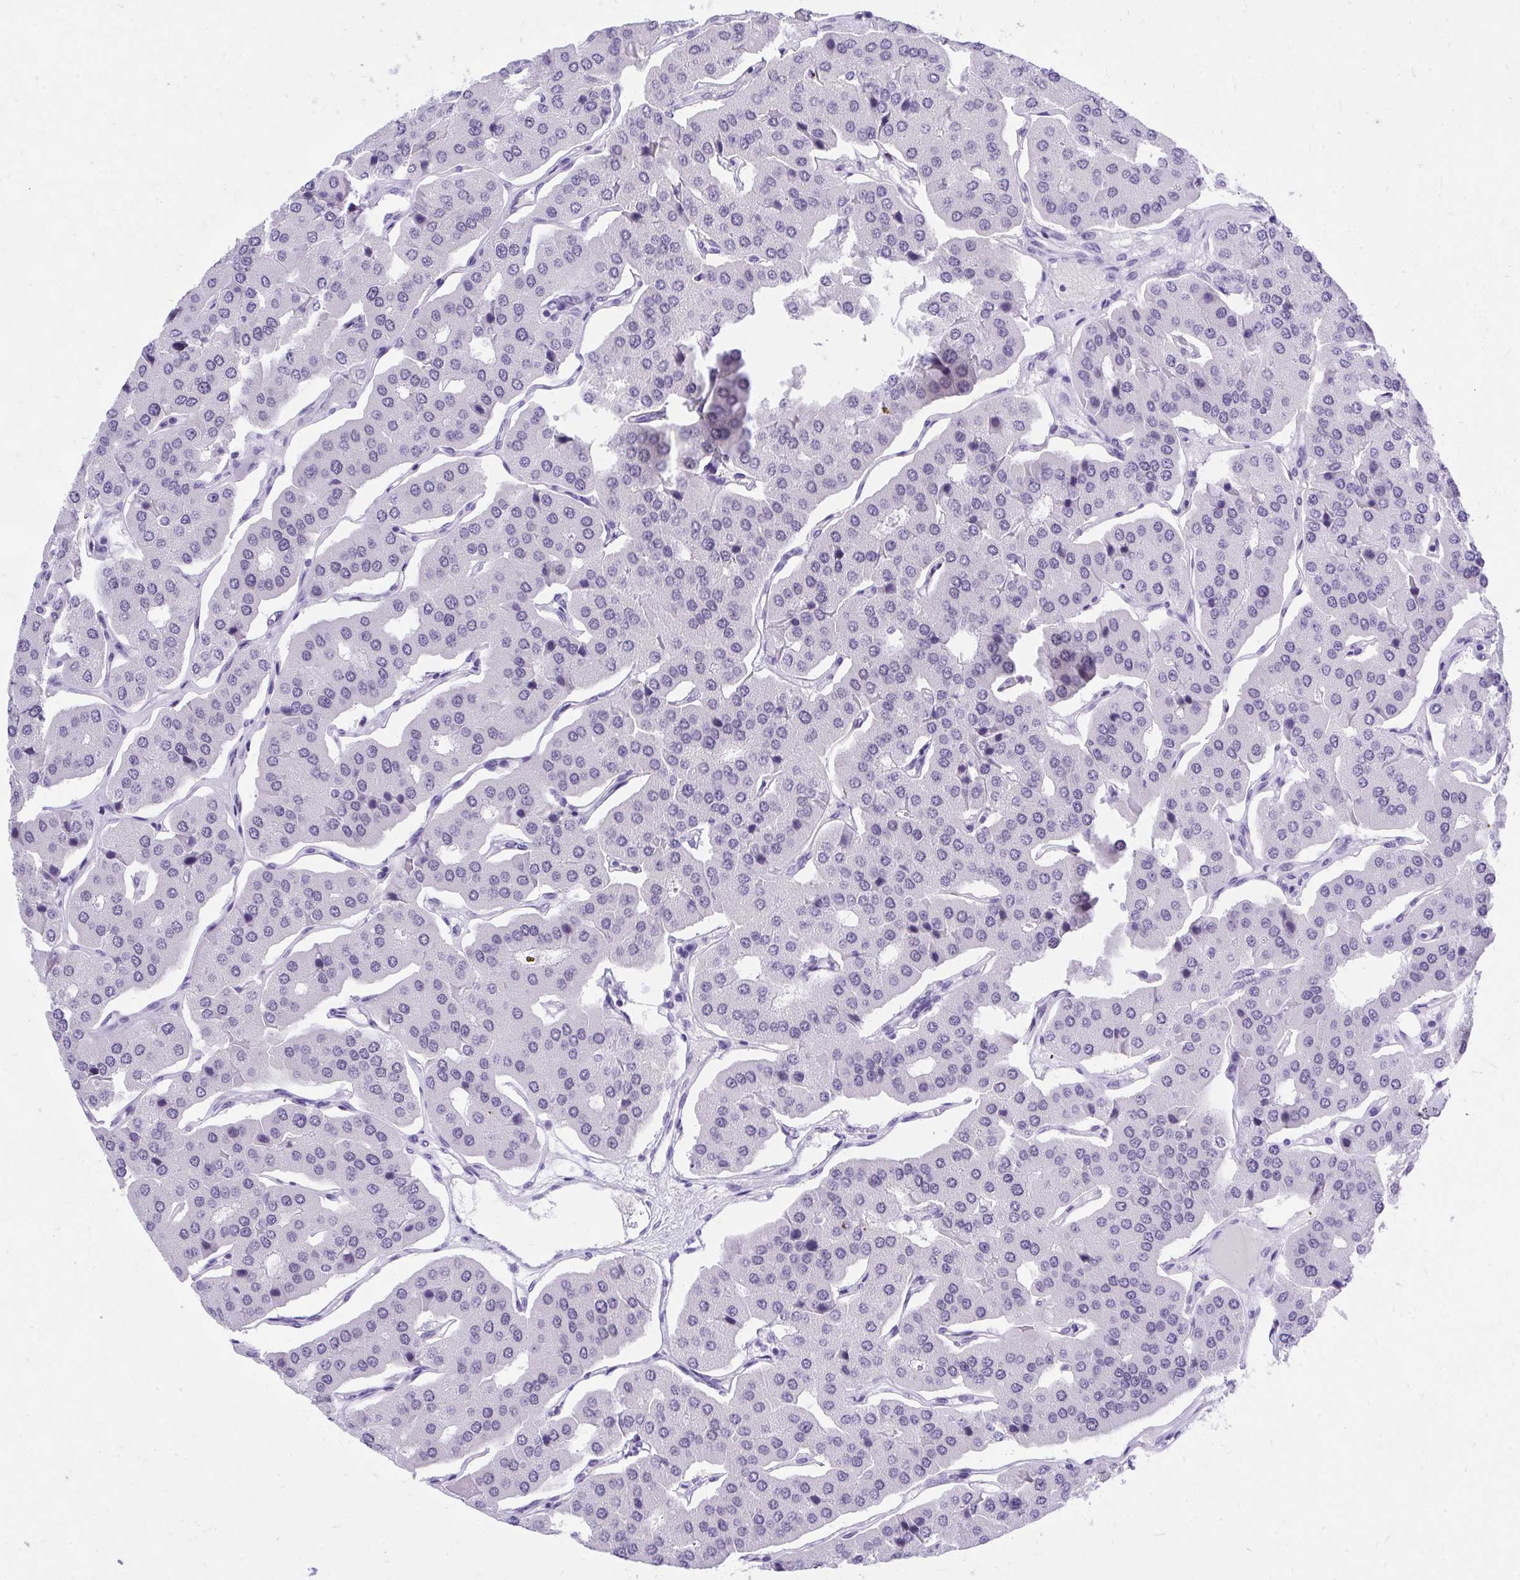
{"staining": {"intensity": "negative", "quantity": "none", "location": "none"}, "tissue": "parathyroid gland", "cell_type": "Glandular cells", "image_type": "normal", "snomed": [{"axis": "morphology", "description": "Normal tissue, NOS"}, {"axis": "morphology", "description": "Adenoma, NOS"}, {"axis": "topography", "description": "Parathyroid gland"}], "caption": "The immunohistochemistry (IHC) image has no significant positivity in glandular cells of parathyroid gland. Nuclei are stained in blue.", "gene": "KLK1", "patient": {"sex": "female", "age": 86}}